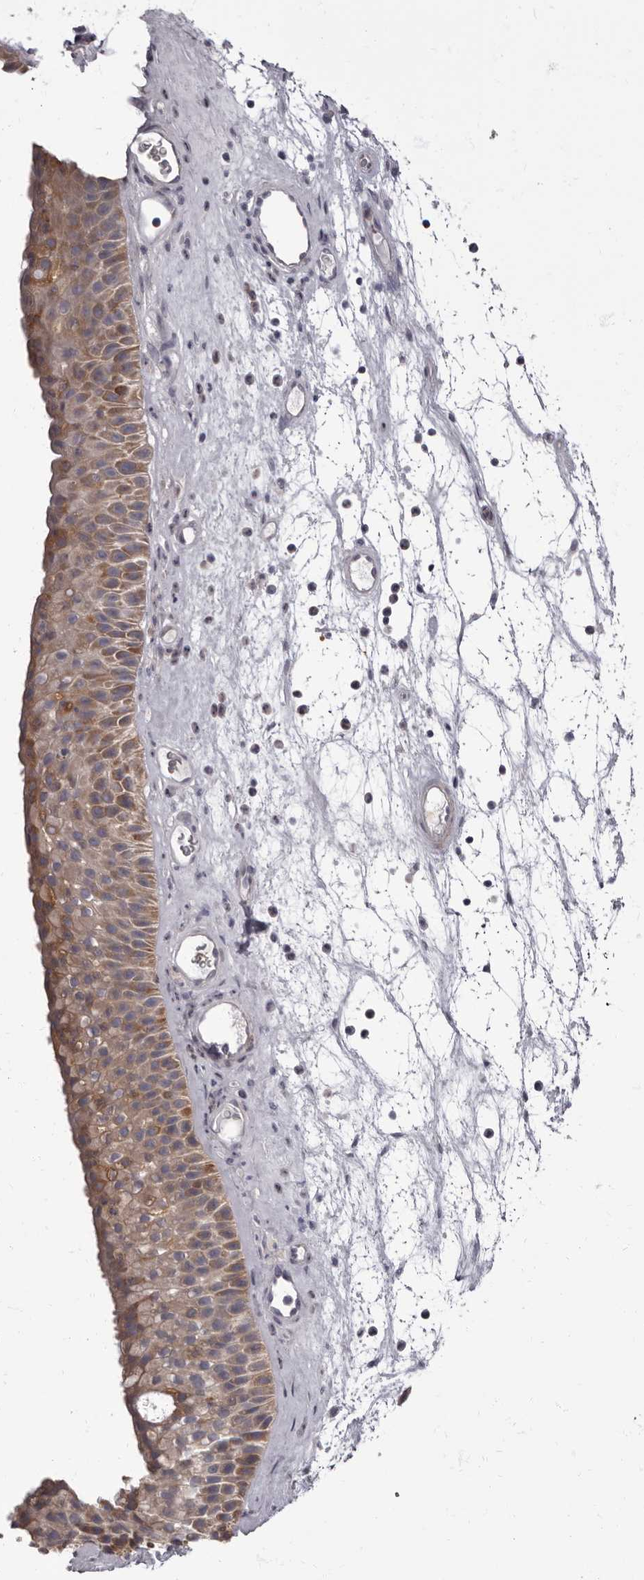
{"staining": {"intensity": "moderate", "quantity": "25%-75%", "location": "cytoplasmic/membranous"}, "tissue": "nasopharynx", "cell_type": "Respiratory epithelial cells", "image_type": "normal", "snomed": [{"axis": "morphology", "description": "Normal tissue, NOS"}, {"axis": "topography", "description": "Nasopharynx"}], "caption": "About 25%-75% of respiratory epithelial cells in unremarkable nasopharynx demonstrate moderate cytoplasmic/membranous protein staining as visualized by brown immunohistochemical staining.", "gene": "APEH", "patient": {"sex": "male", "age": 64}}